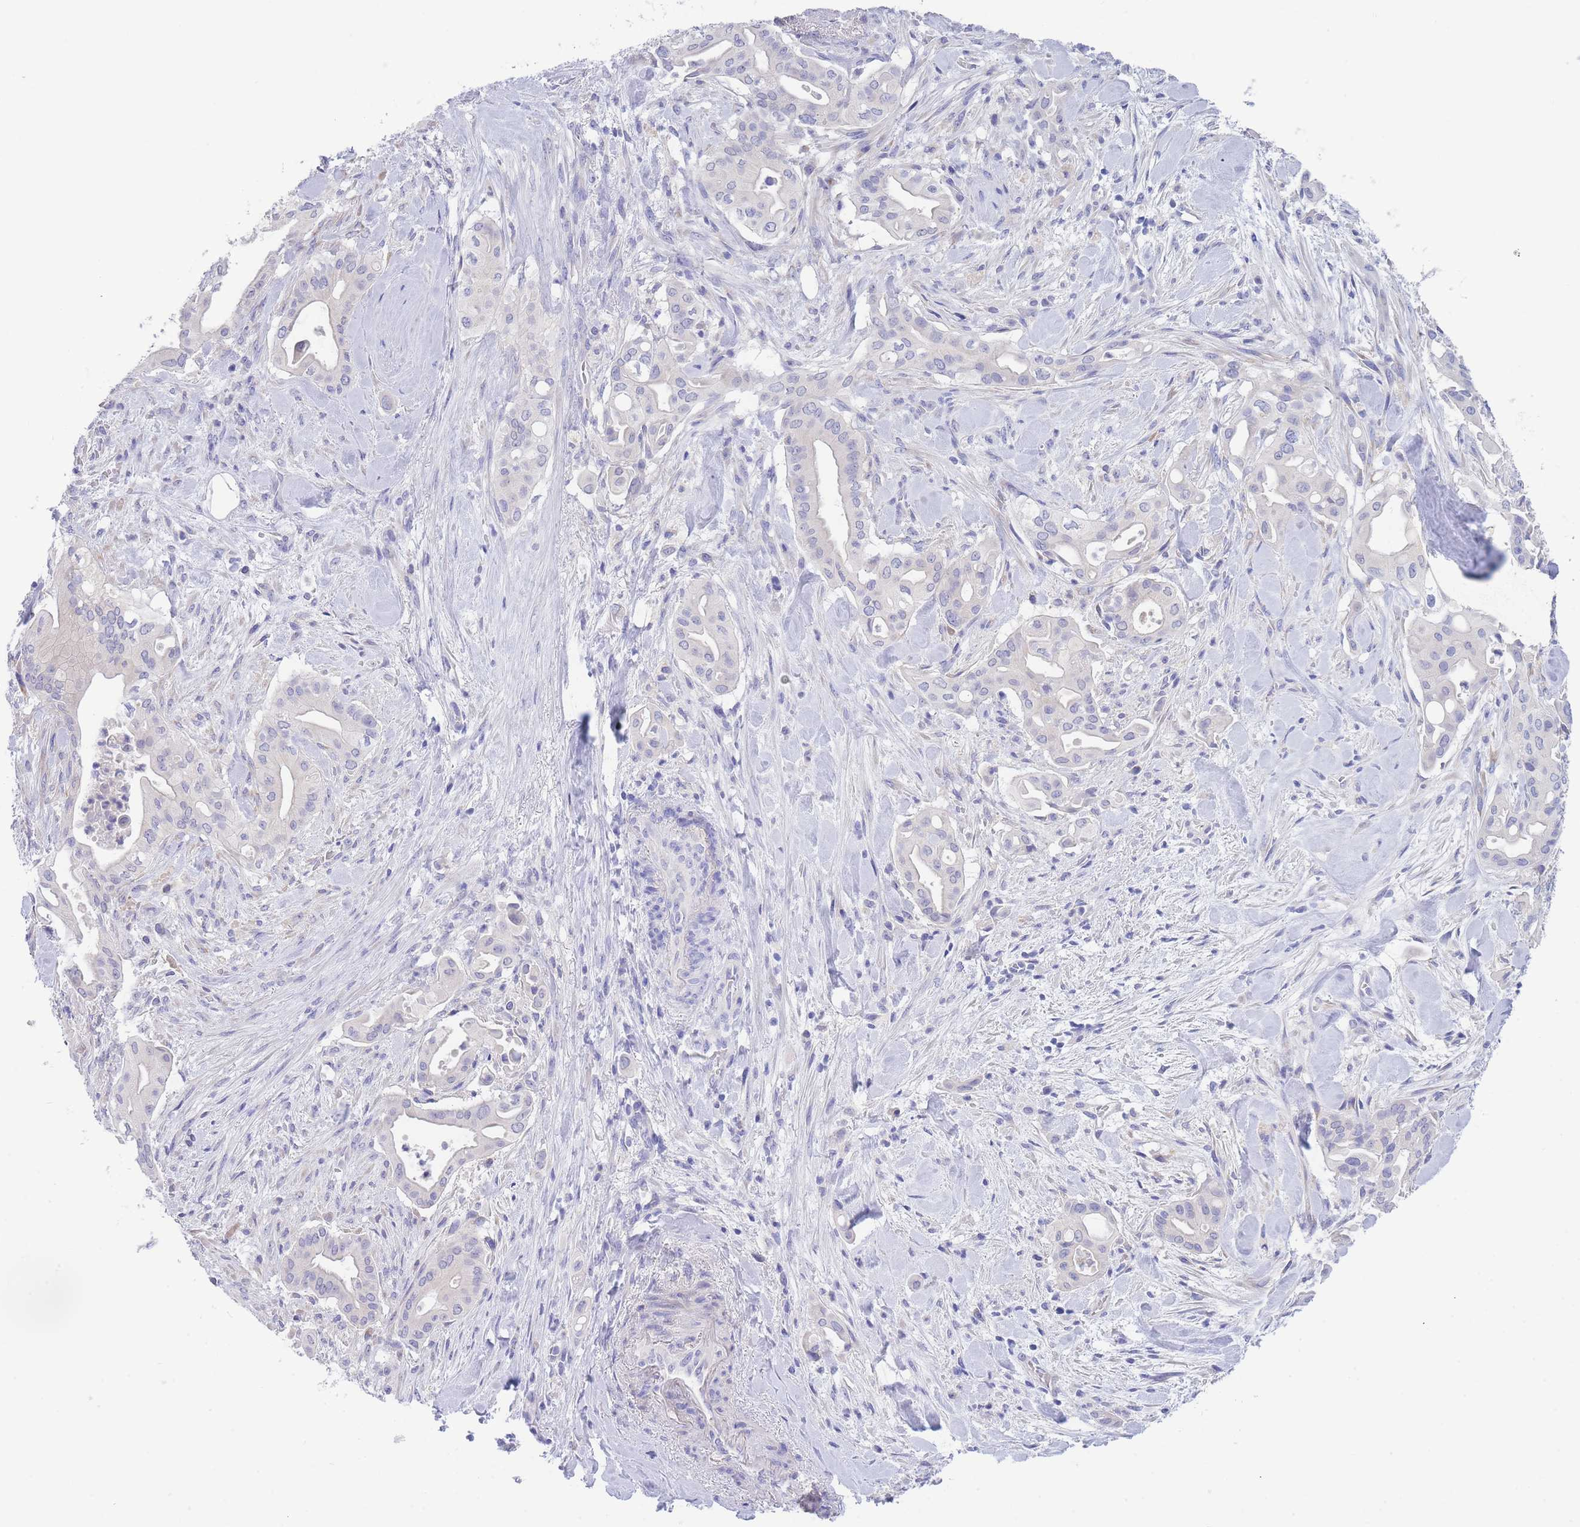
{"staining": {"intensity": "negative", "quantity": "none", "location": "none"}, "tissue": "liver cancer", "cell_type": "Tumor cells", "image_type": "cancer", "snomed": [{"axis": "morphology", "description": "Cholangiocarcinoma"}, {"axis": "topography", "description": "Liver"}], "caption": "Tumor cells show no significant positivity in liver cancer.", "gene": "PCDHB3", "patient": {"sex": "female", "age": 68}}